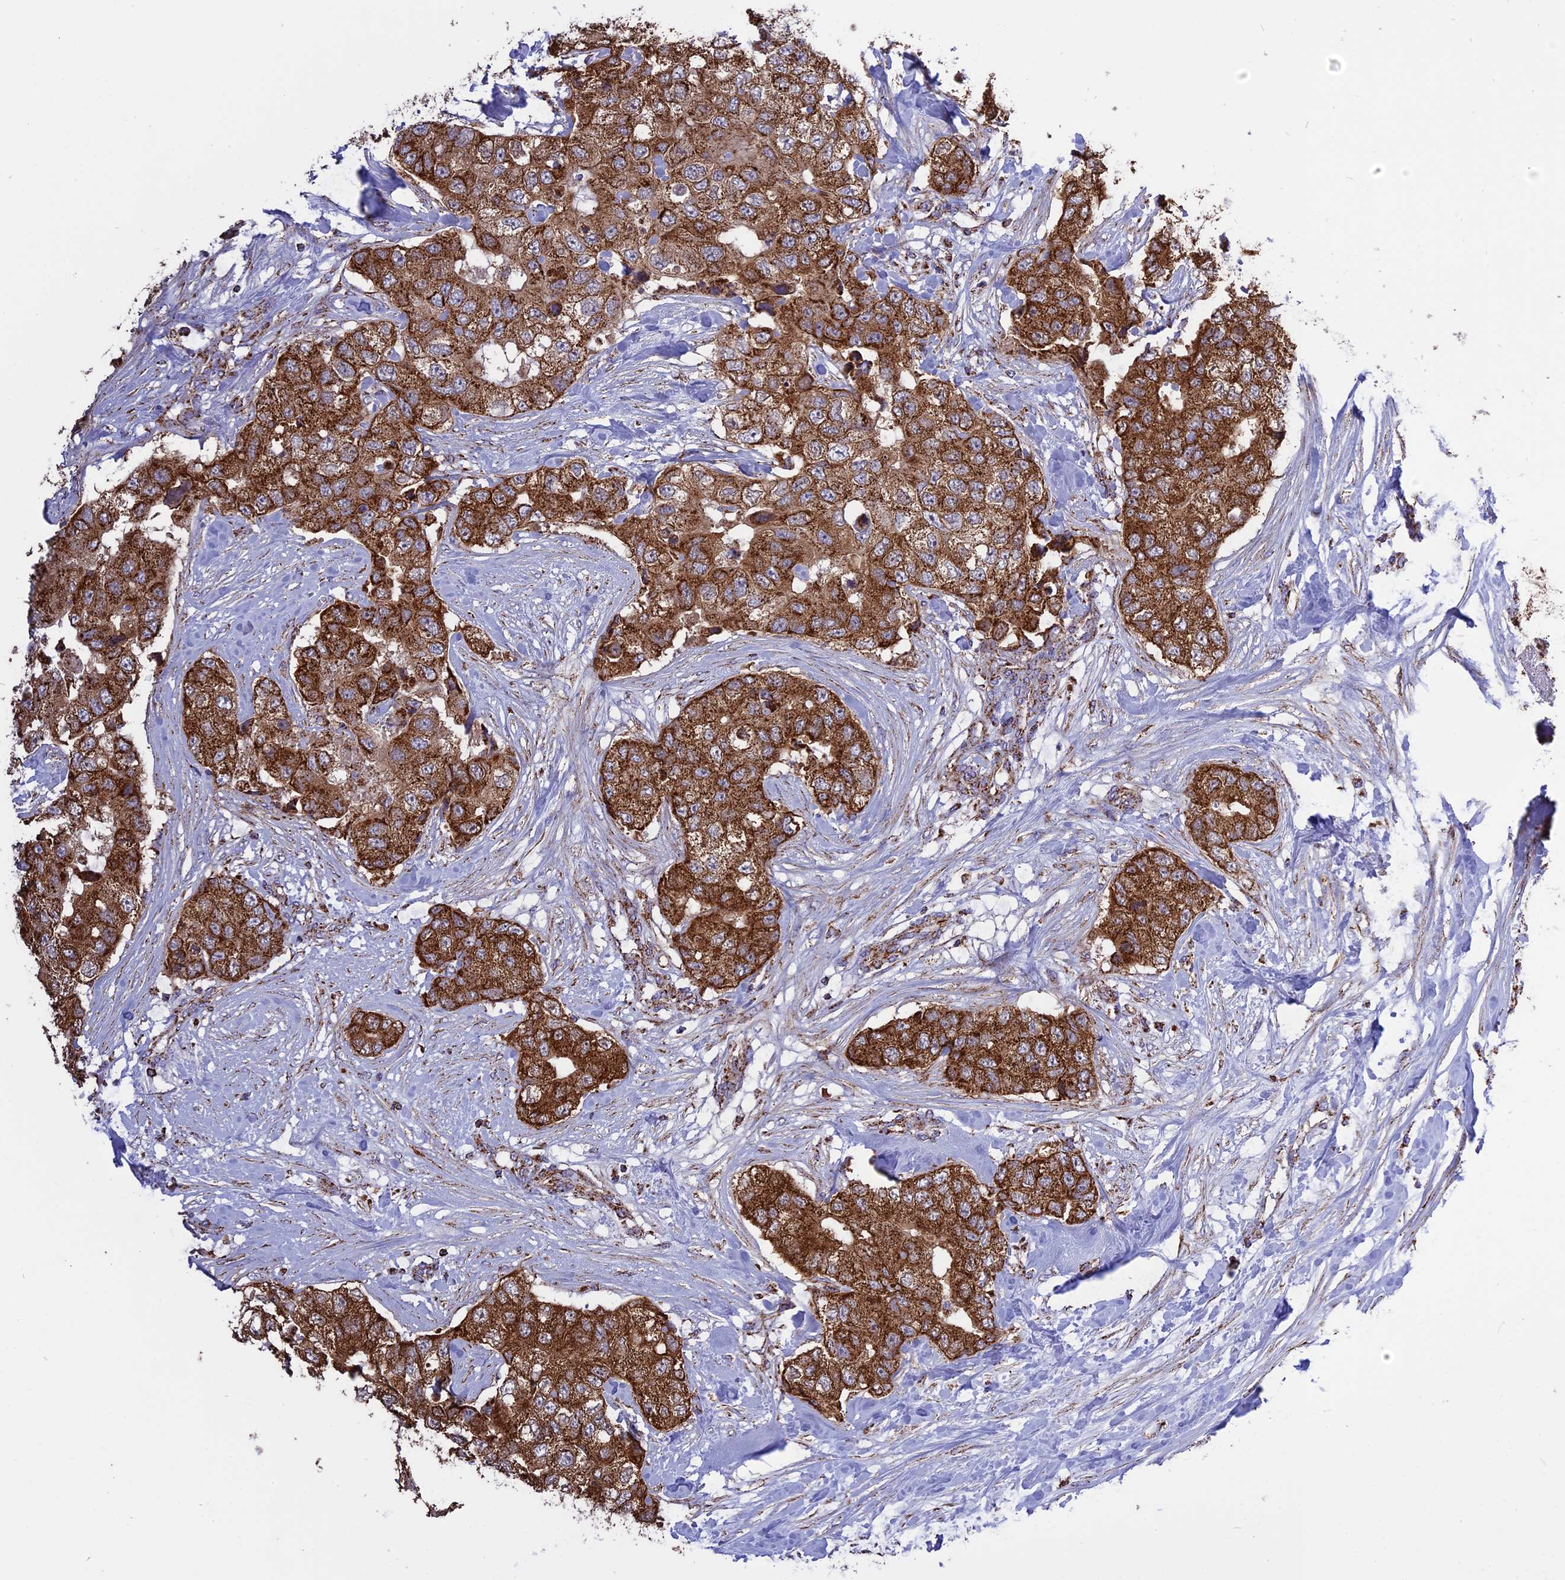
{"staining": {"intensity": "strong", "quantity": ">75%", "location": "cytoplasmic/membranous"}, "tissue": "breast cancer", "cell_type": "Tumor cells", "image_type": "cancer", "snomed": [{"axis": "morphology", "description": "Duct carcinoma"}, {"axis": "topography", "description": "Breast"}], "caption": "IHC of human invasive ductal carcinoma (breast) exhibits high levels of strong cytoplasmic/membranous positivity in about >75% of tumor cells. The staining was performed using DAB, with brown indicating positive protein expression. Nuclei are stained blue with hematoxylin.", "gene": "TTC4", "patient": {"sex": "female", "age": 62}}